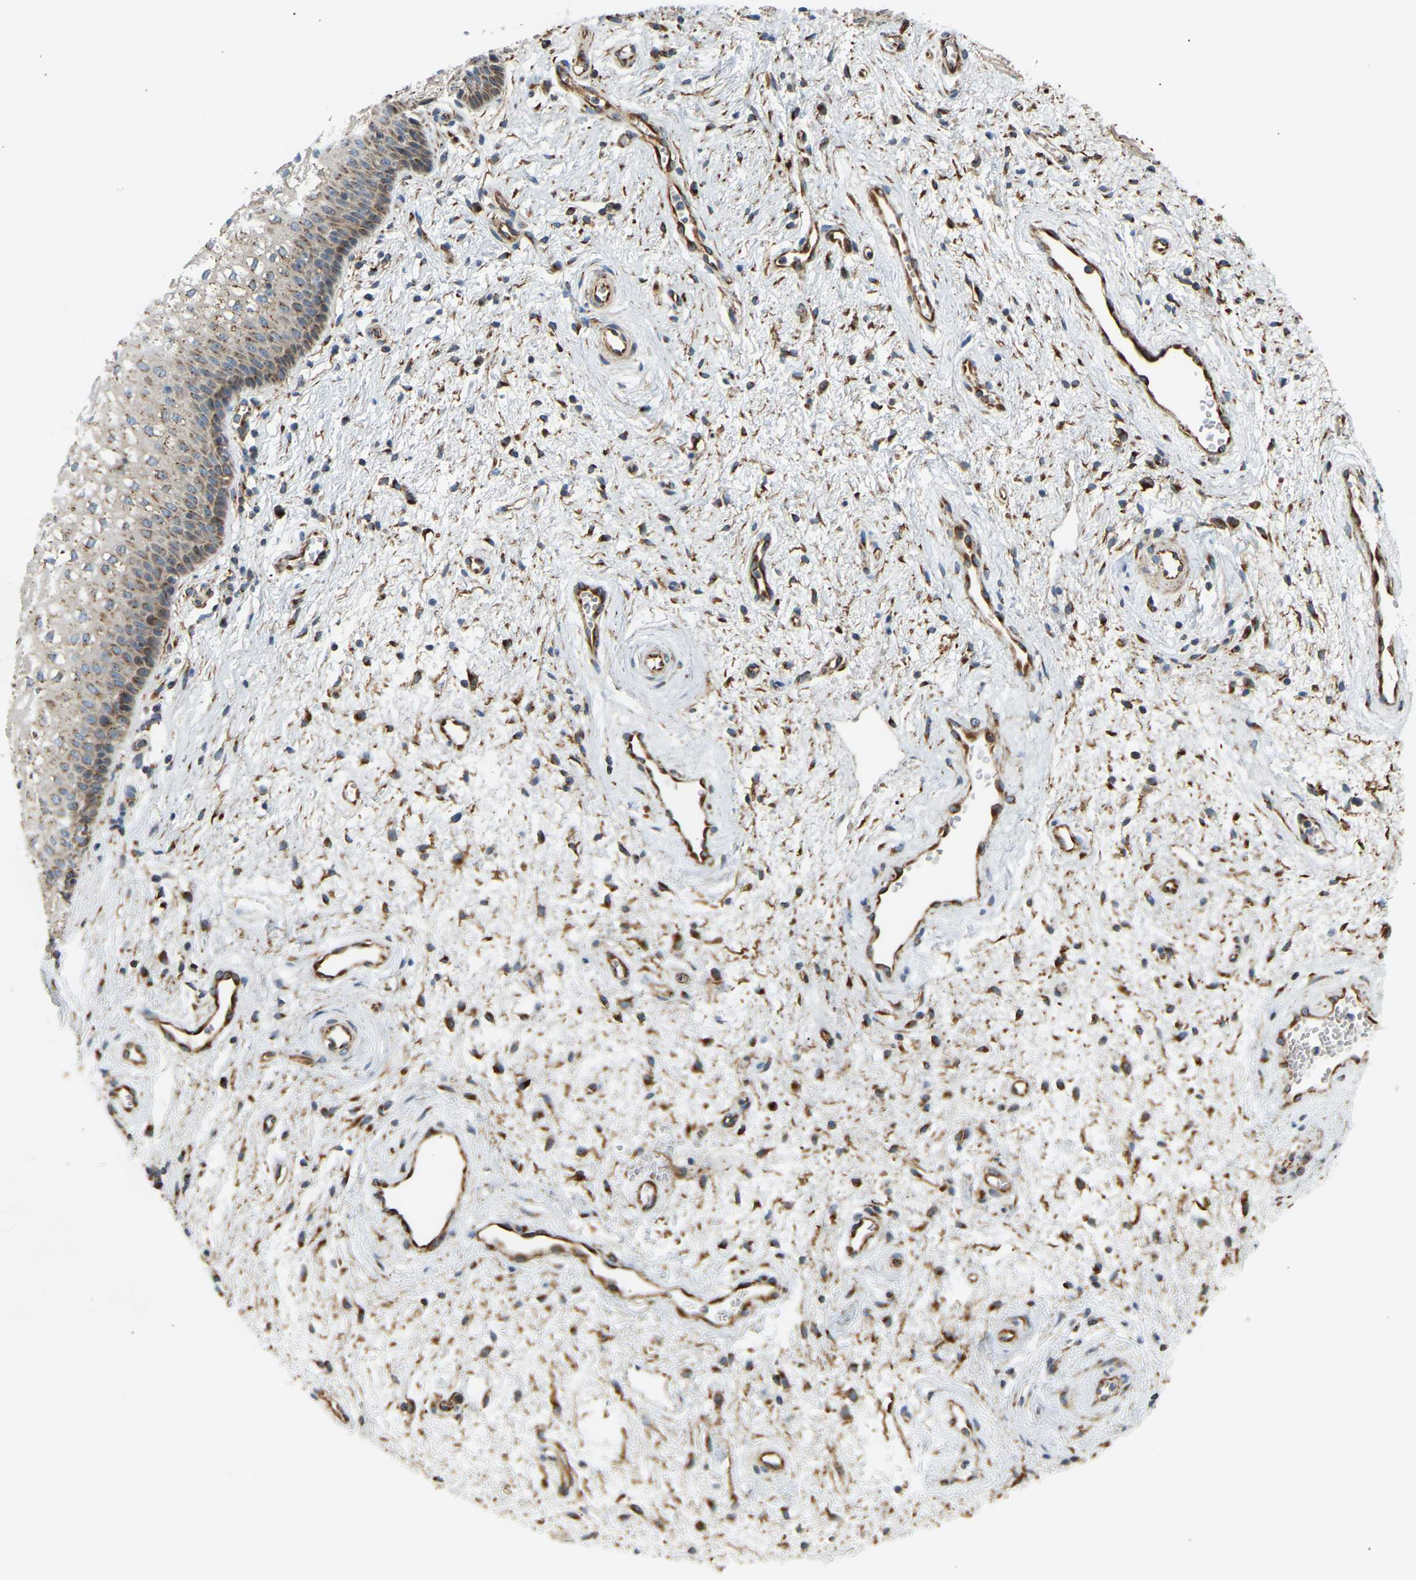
{"staining": {"intensity": "moderate", "quantity": ">75%", "location": "cytoplasmic/membranous"}, "tissue": "vagina", "cell_type": "Squamous epithelial cells", "image_type": "normal", "snomed": [{"axis": "morphology", "description": "Normal tissue, NOS"}, {"axis": "topography", "description": "Vagina"}], "caption": "Immunohistochemical staining of unremarkable vagina demonstrates moderate cytoplasmic/membranous protein staining in about >75% of squamous epithelial cells.", "gene": "YIPF2", "patient": {"sex": "female", "age": 34}}